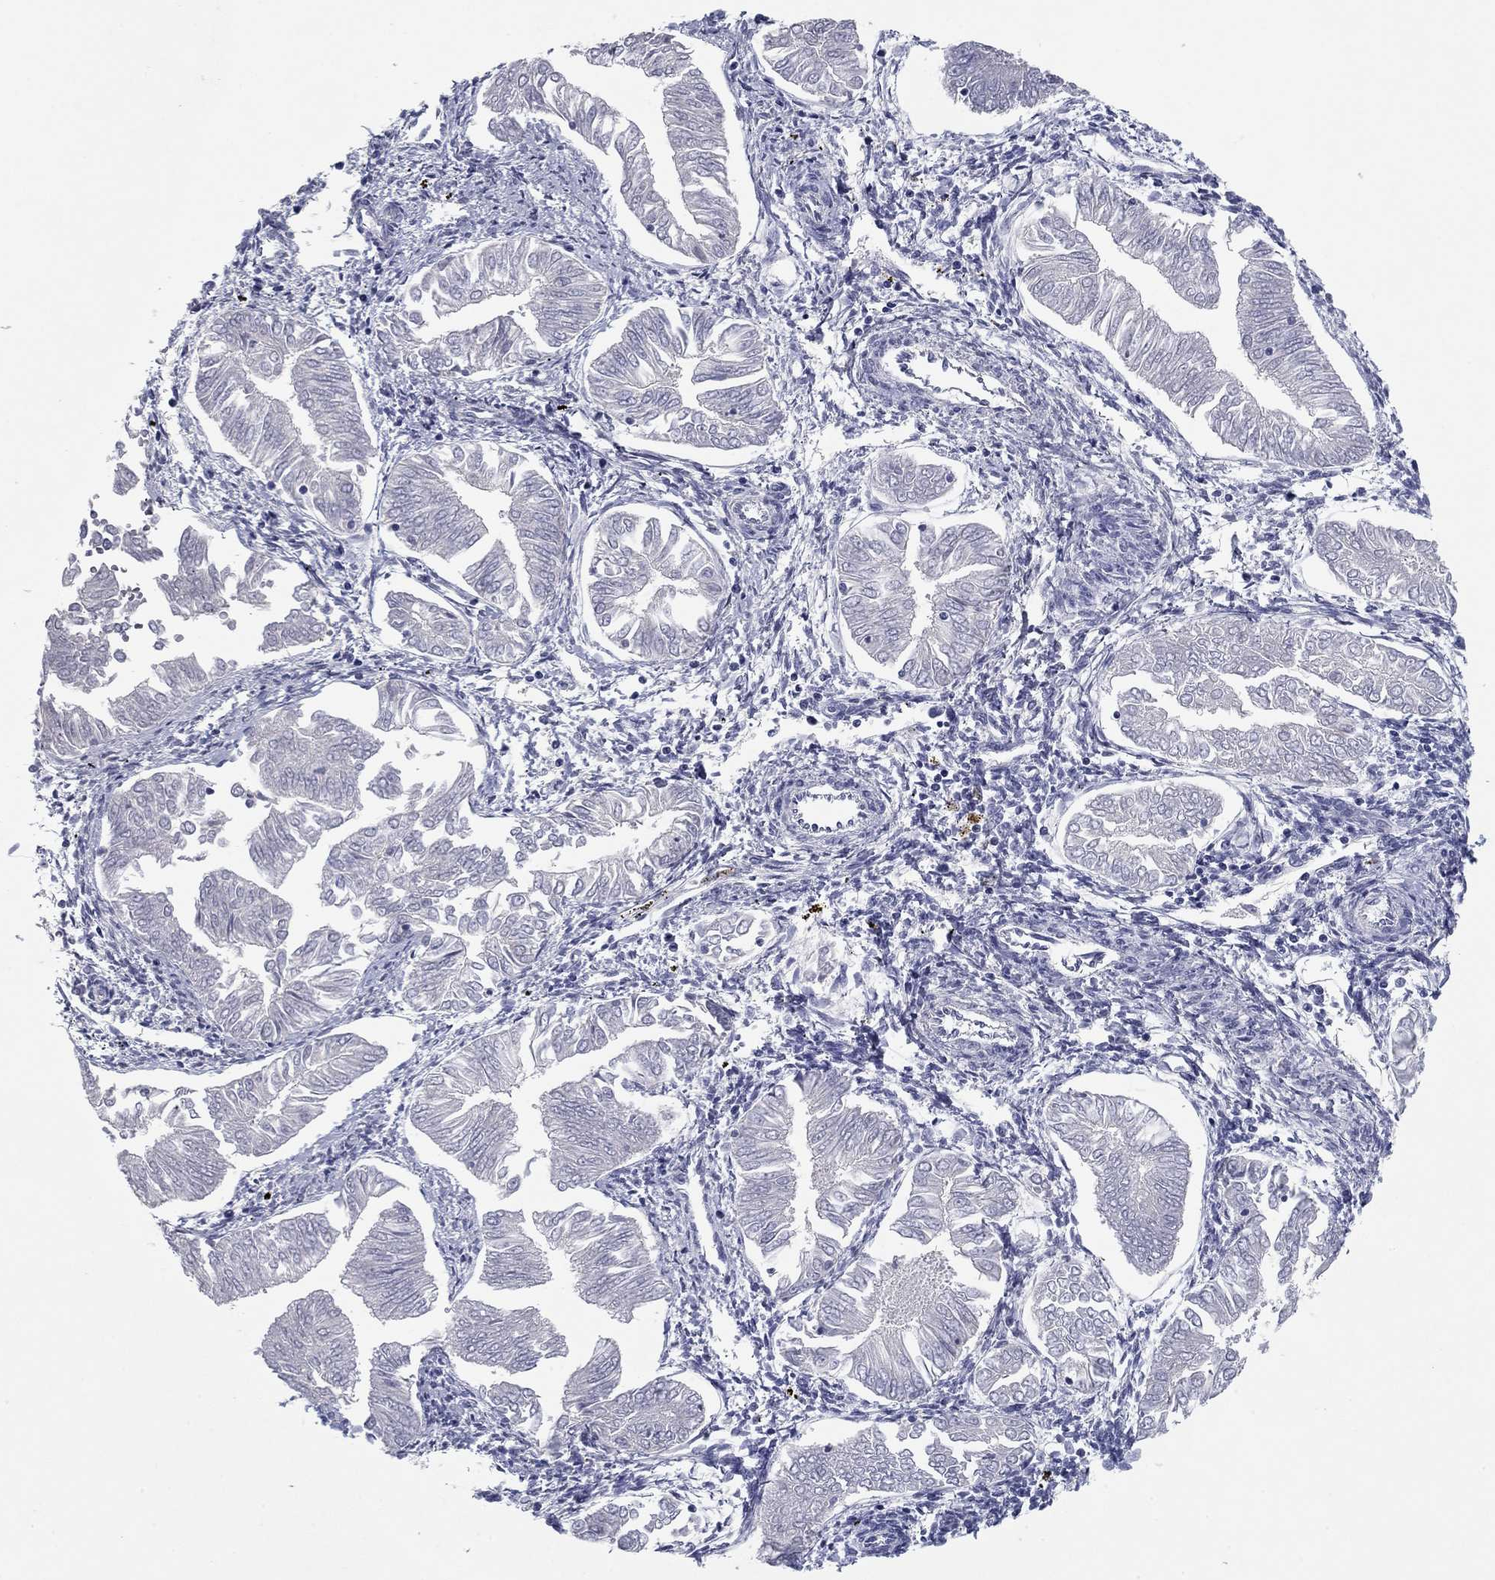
{"staining": {"intensity": "negative", "quantity": "none", "location": "none"}, "tissue": "endometrial cancer", "cell_type": "Tumor cells", "image_type": "cancer", "snomed": [{"axis": "morphology", "description": "Adenocarcinoma, NOS"}, {"axis": "topography", "description": "Endometrium"}], "caption": "Micrograph shows no protein positivity in tumor cells of endometrial adenocarcinoma tissue.", "gene": "CNTNAP4", "patient": {"sex": "female", "age": 53}}